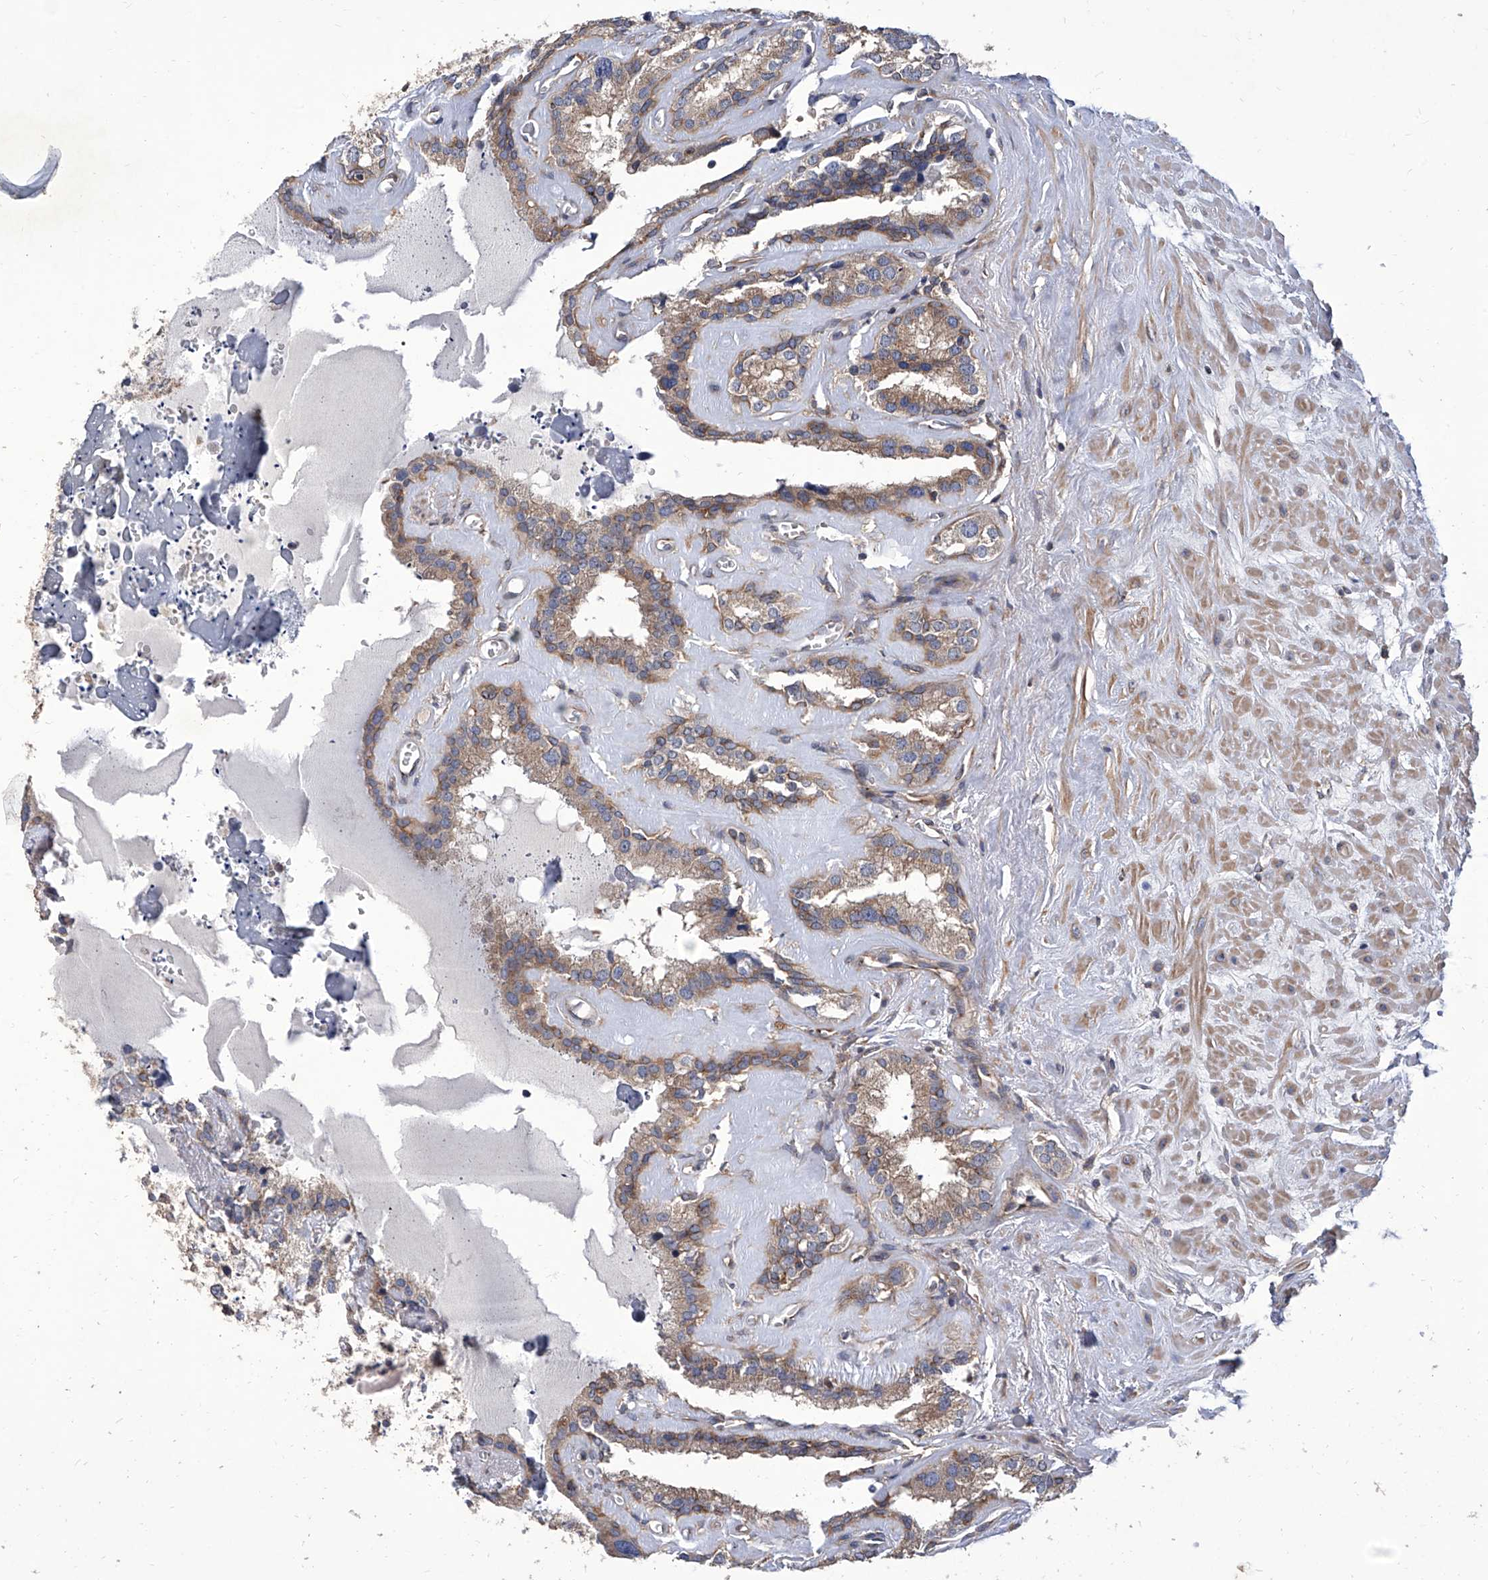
{"staining": {"intensity": "moderate", "quantity": "25%-75%", "location": "cytoplasmic/membranous"}, "tissue": "seminal vesicle", "cell_type": "Glandular cells", "image_type": "normal", "snomed": [{"axis": "morphology", "description": "Normal tissue, NOS"}, {"axis": "topography", "description": "Prostate"}, {"axis": "topography", "description": "Seminal veicle"}], "caption": "Immunohistochemistry photomicrograph of benign human seminal vesicle stained for a protein (brown), which shows medium levels of moderate cytoplasmic/membranous staining in about 25%-75% of glandular cells.", "gene": "TJAP1", "patient": {"sex": "male", "age": 59}}